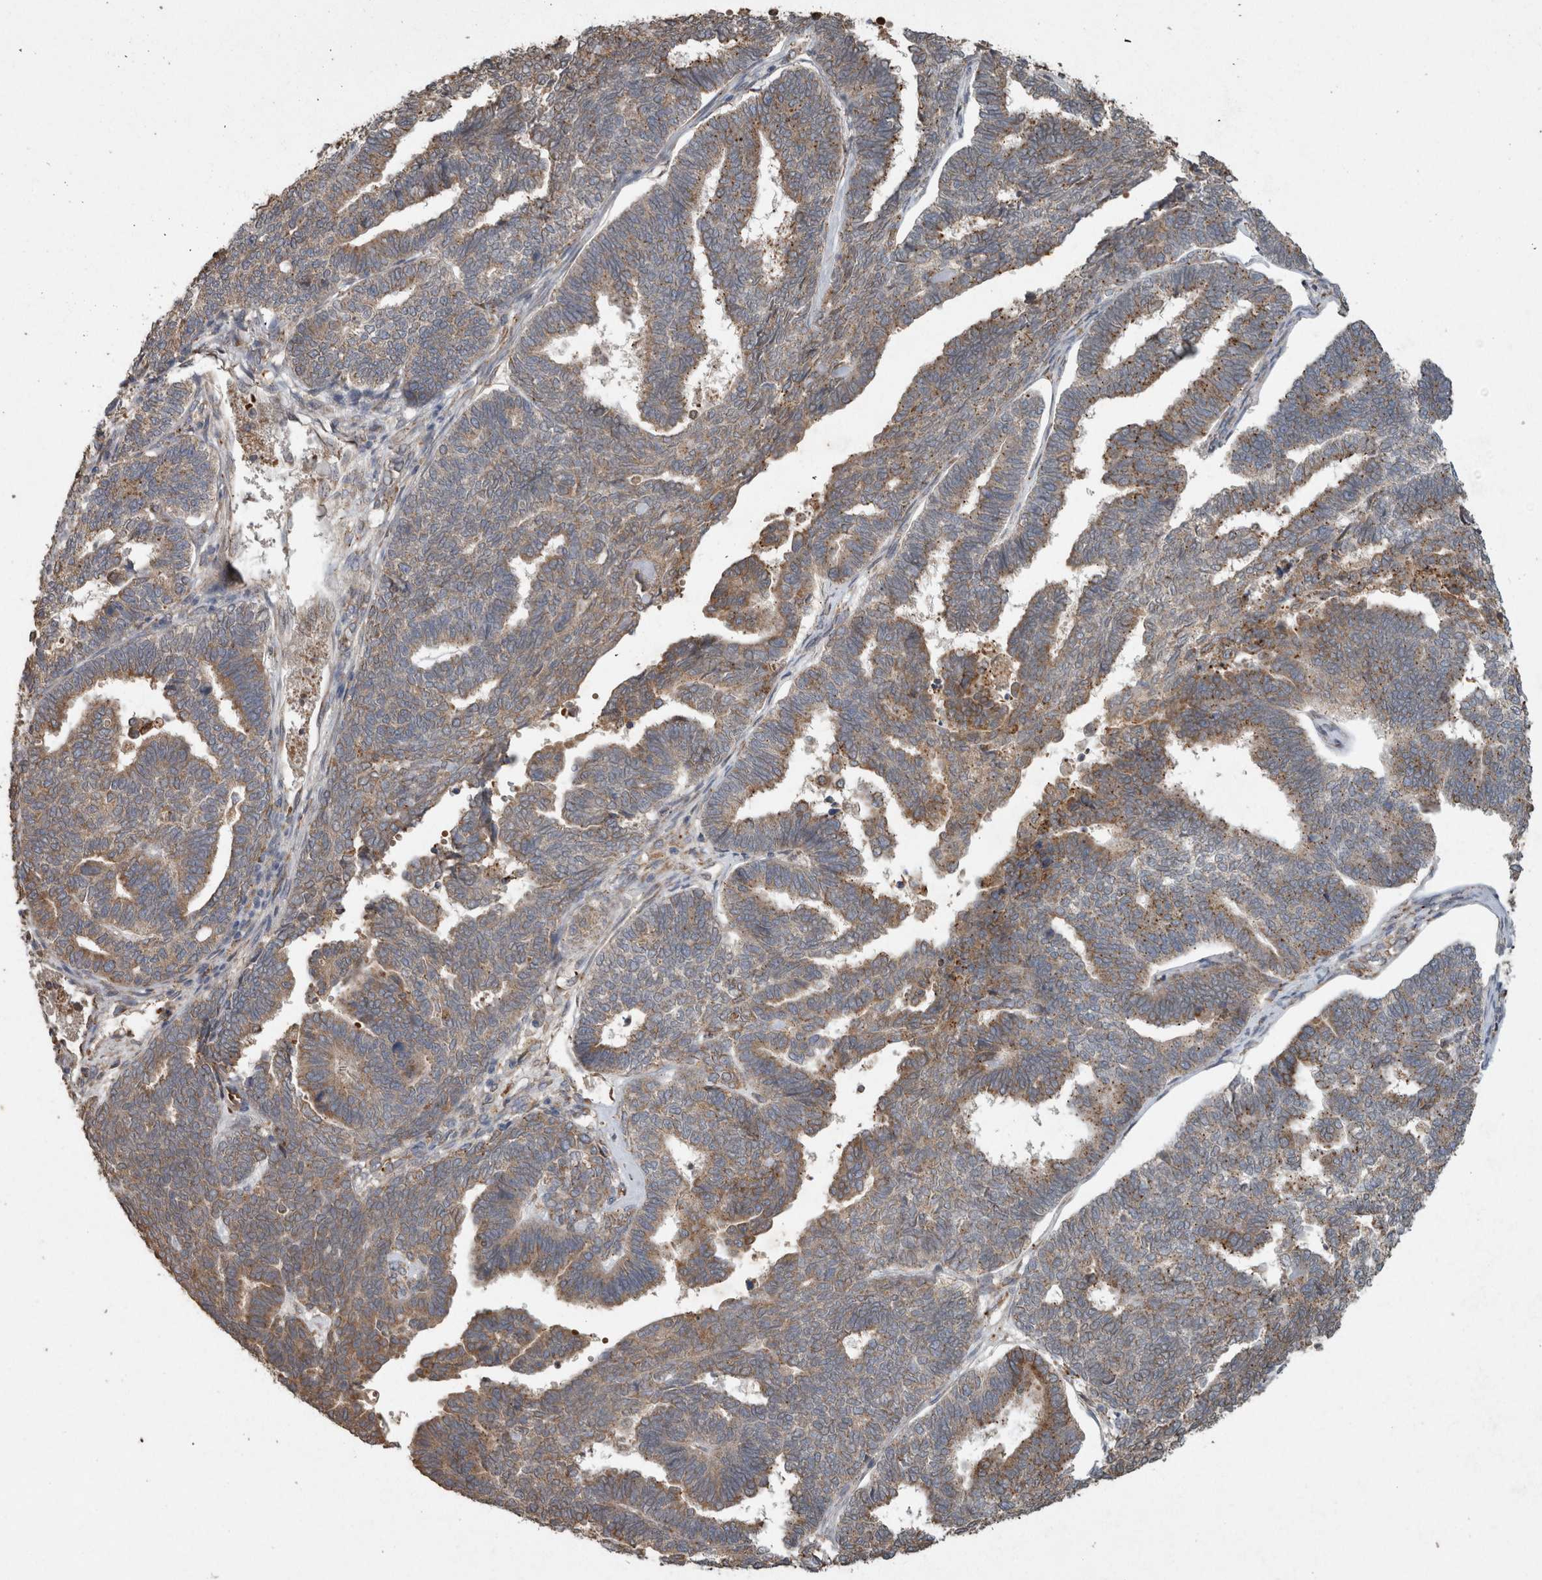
{"staining": {"intensity": "moderate", "quantity": ">75%", "location": "cytoplasmic/membranous"}, "tissue": "endometrial cancer", "cell_type": "Tumor cells", "image_type": "cancer", "snomed": [{"axis": "morphology", "description": "Adenocarcinoma, NOS"}, {"axis": "topography", "description": "Endometrium"}], "caption": "Protein expression analysis of adenocarcinoma (endometrial) shows moderate cytoplasmic/membranous positivity in approximately >75% of tumor cells.", "gene": "ADGRL3", "patient": {"sex": "female", "age": 70}}